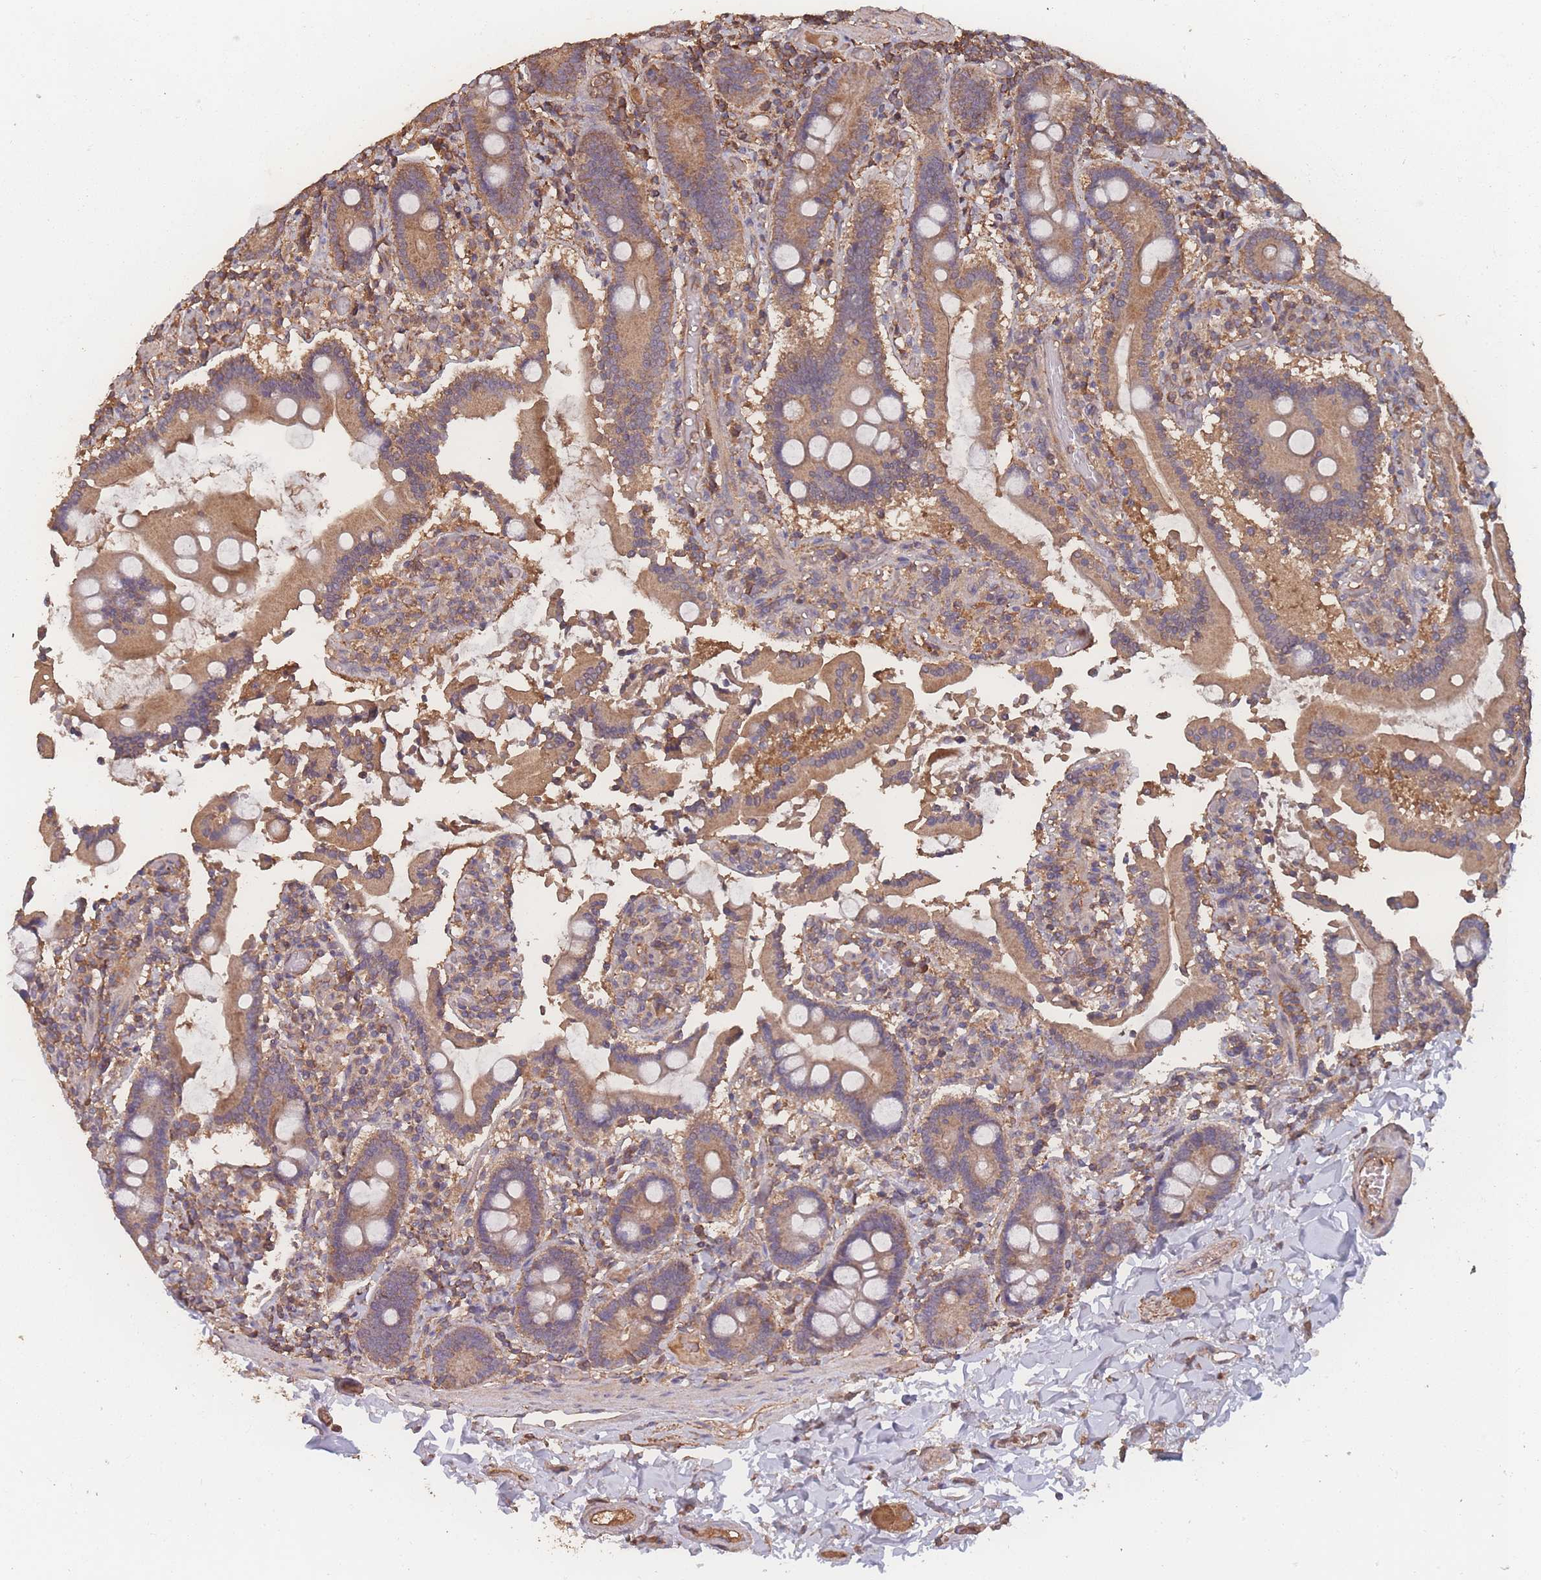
{"staining": {"intensity": "moderate", "quantity": ">75%", "location": "cytoplasmic/membranous"}, "tissue": "duodenum", "cell_type": "Glandular cells", "image_type": "normal", "snomed": [{"axis": "morphology", "description": "Normal tissue, NOS"}, {"axis": "topography", "description": "Duodenum"}], "caption": "Glandular cells reveal moderate cytoplasmic/membranous positivity in approximately >75% of cells in unremarkable duodenum. (DAB IHC, brown staining for protein, blue staining for nuclei).", "gene": "ATXN10", "patient": {"sex": "male", "age": 55}}